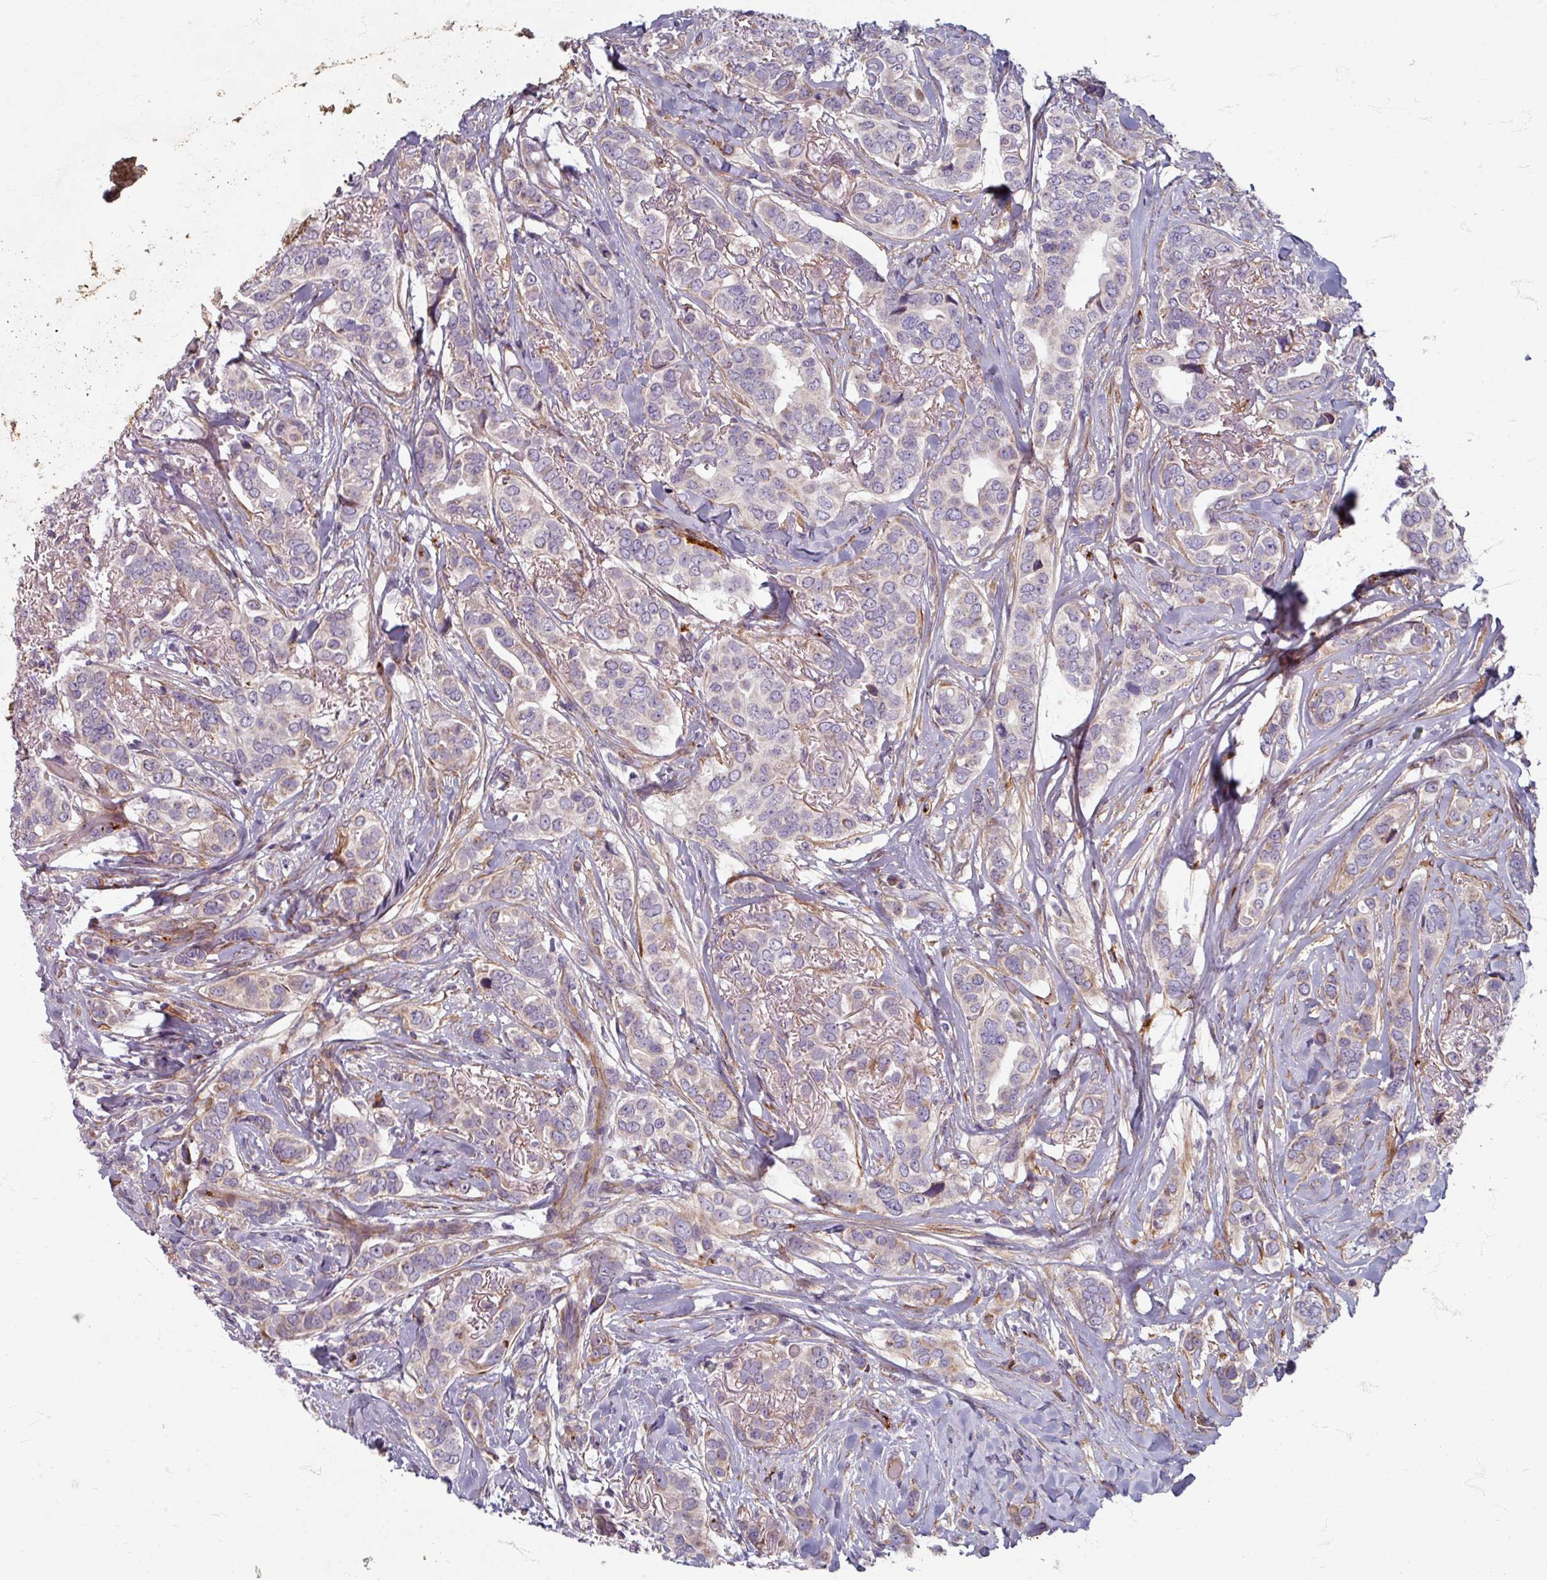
{"staining": {"intensity": "negative", "quantity": "none", "location": "none"}, "tissue": "breast cancer", "cell_type": "Tumor cells", "image_type": "cancer", "snomed": [{"axis": "morphology", "description": "Lobular carcinoma"}, {"axis": "topography", "description": "Breast"}], "caption": "High magnification brightfield microscopy of breast cancer stained with DAB (brown) and counterstained with hematoxylin (blue): tumor cells show no significant staining.", "gene": "GABARAPL1", "patient": {"sex": "female", "age": 51}}